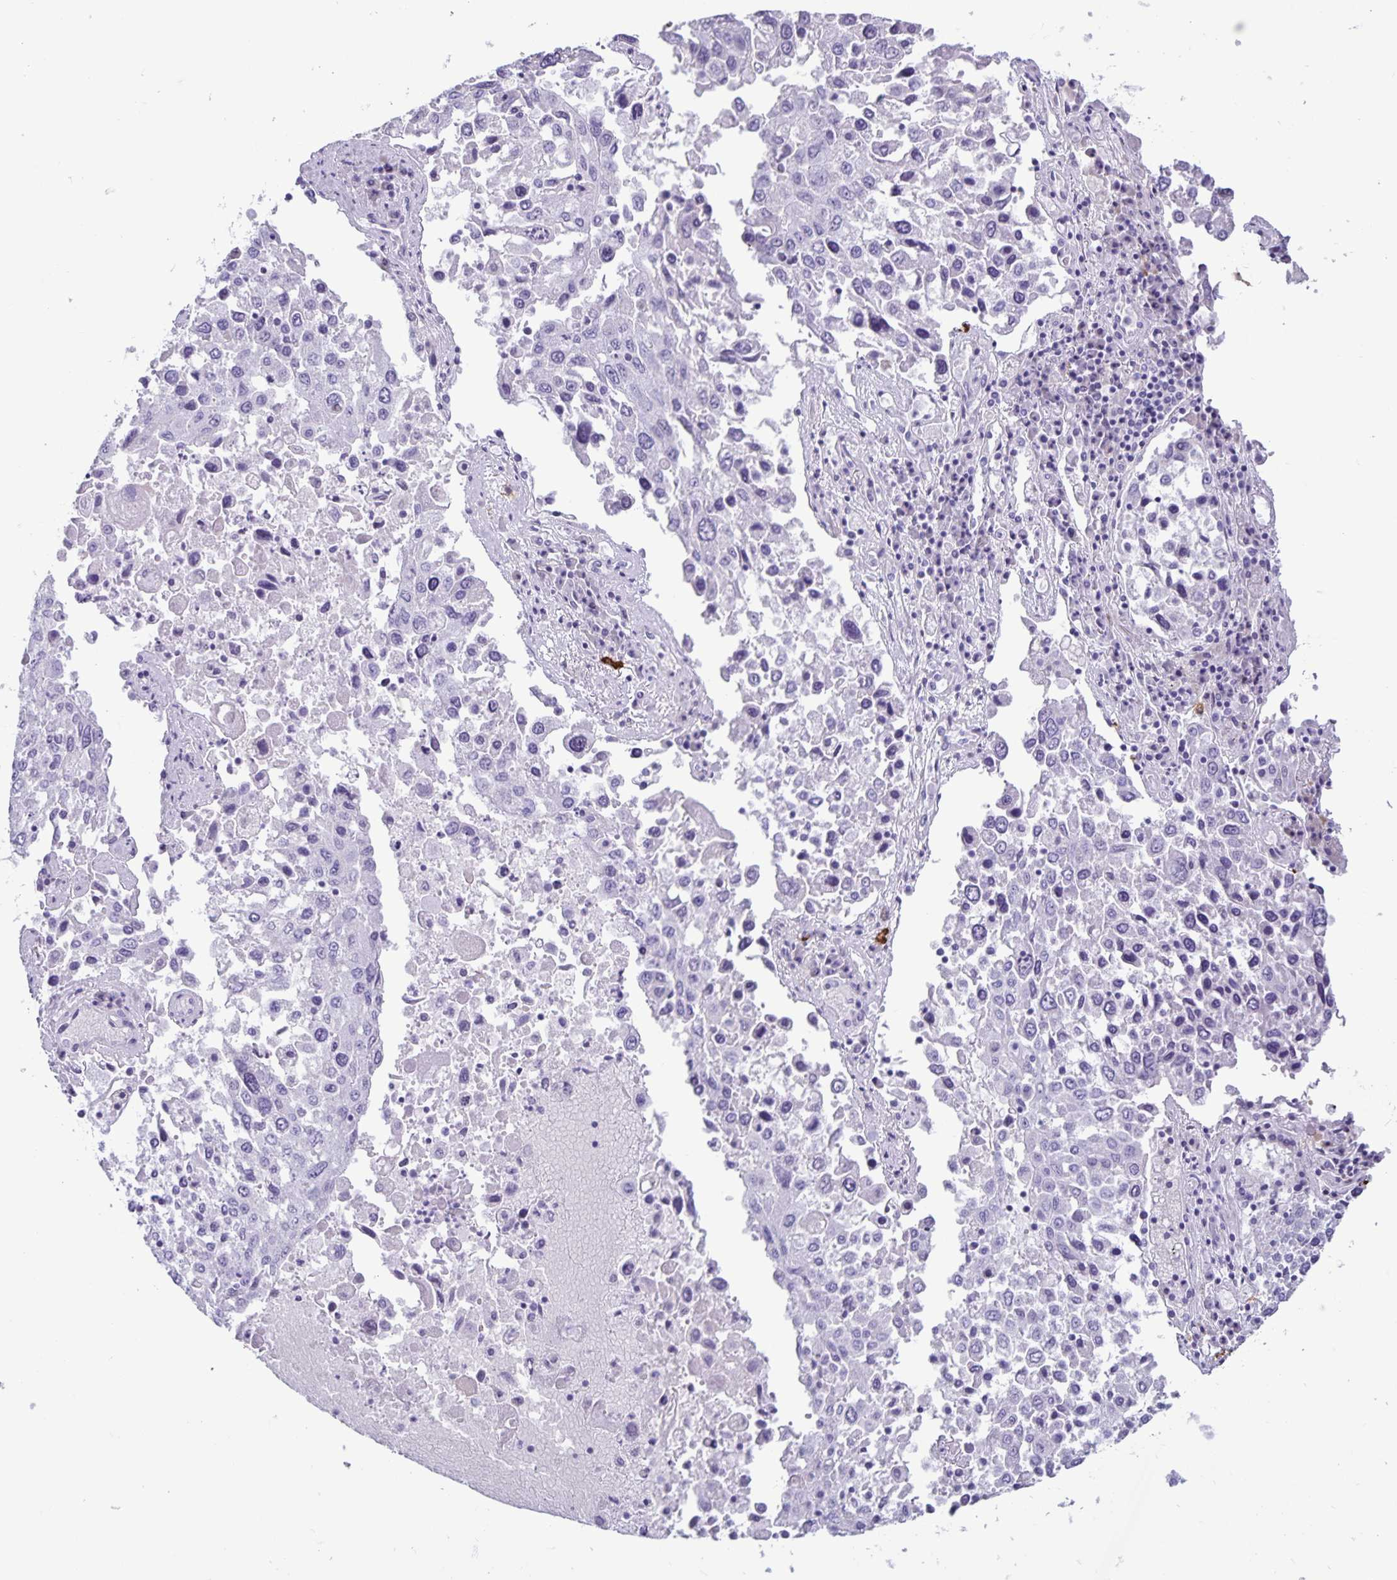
{"staining": {"intensity": "negative", "quantity": "none", "location": "none"}, "tissue": "lung cancer", "cell_type": "Tumor cells", "image_type": "cancer", "snomed": [{"axis": "morphology", "description": "Squamous cell carcinoma, NOS"}, {"axis": "topography", "description": "Lung"}], "caption": "Tumor cells are negative for brown protein staining in lung cancer (squamous cell carcinoma).", "gene": "IBTK", "patient": {"sex": "male", "age": 65}}